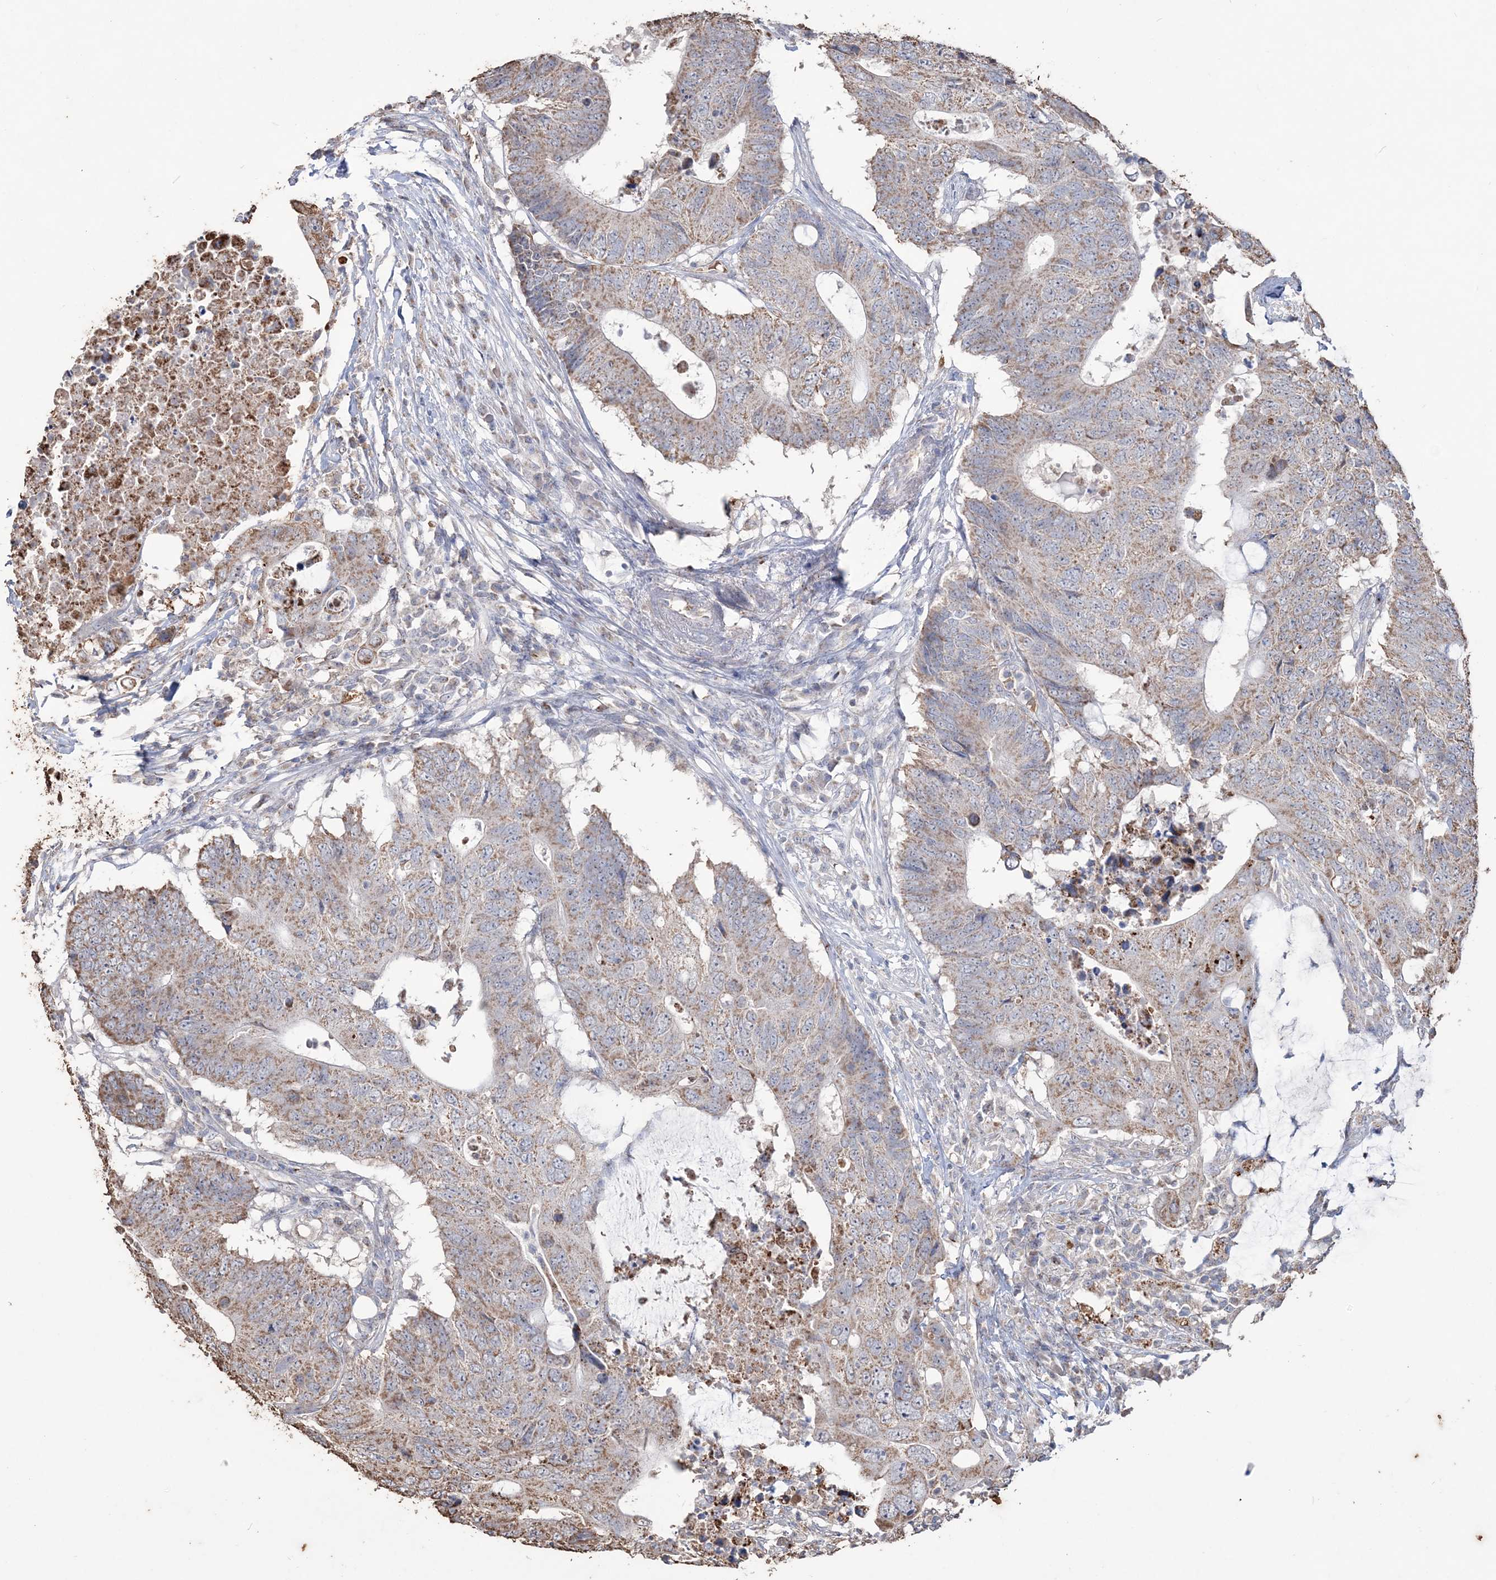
{"staining": {"intensity": "moderate", "quantity": ">75%", "location": "cytoplasmic/membranous"}, "tissue": "colorectal cancer", "cell_type": "Tumor cells", "image_type": "cancer", "snomed": [{"axis": "morphology", "description": "Adenocarcinoma, NOS"}, {"axis": "topography", "description": "Colon"}], "caption": "Brown immunohistochemical staining in human adenocarcinoma (colorectal) shows moderate cytoplasmic/membranous staining in about >75% of tumor cells.", "gene": "SFMBT2", "patient": {"sex": "male", "age": 71}}